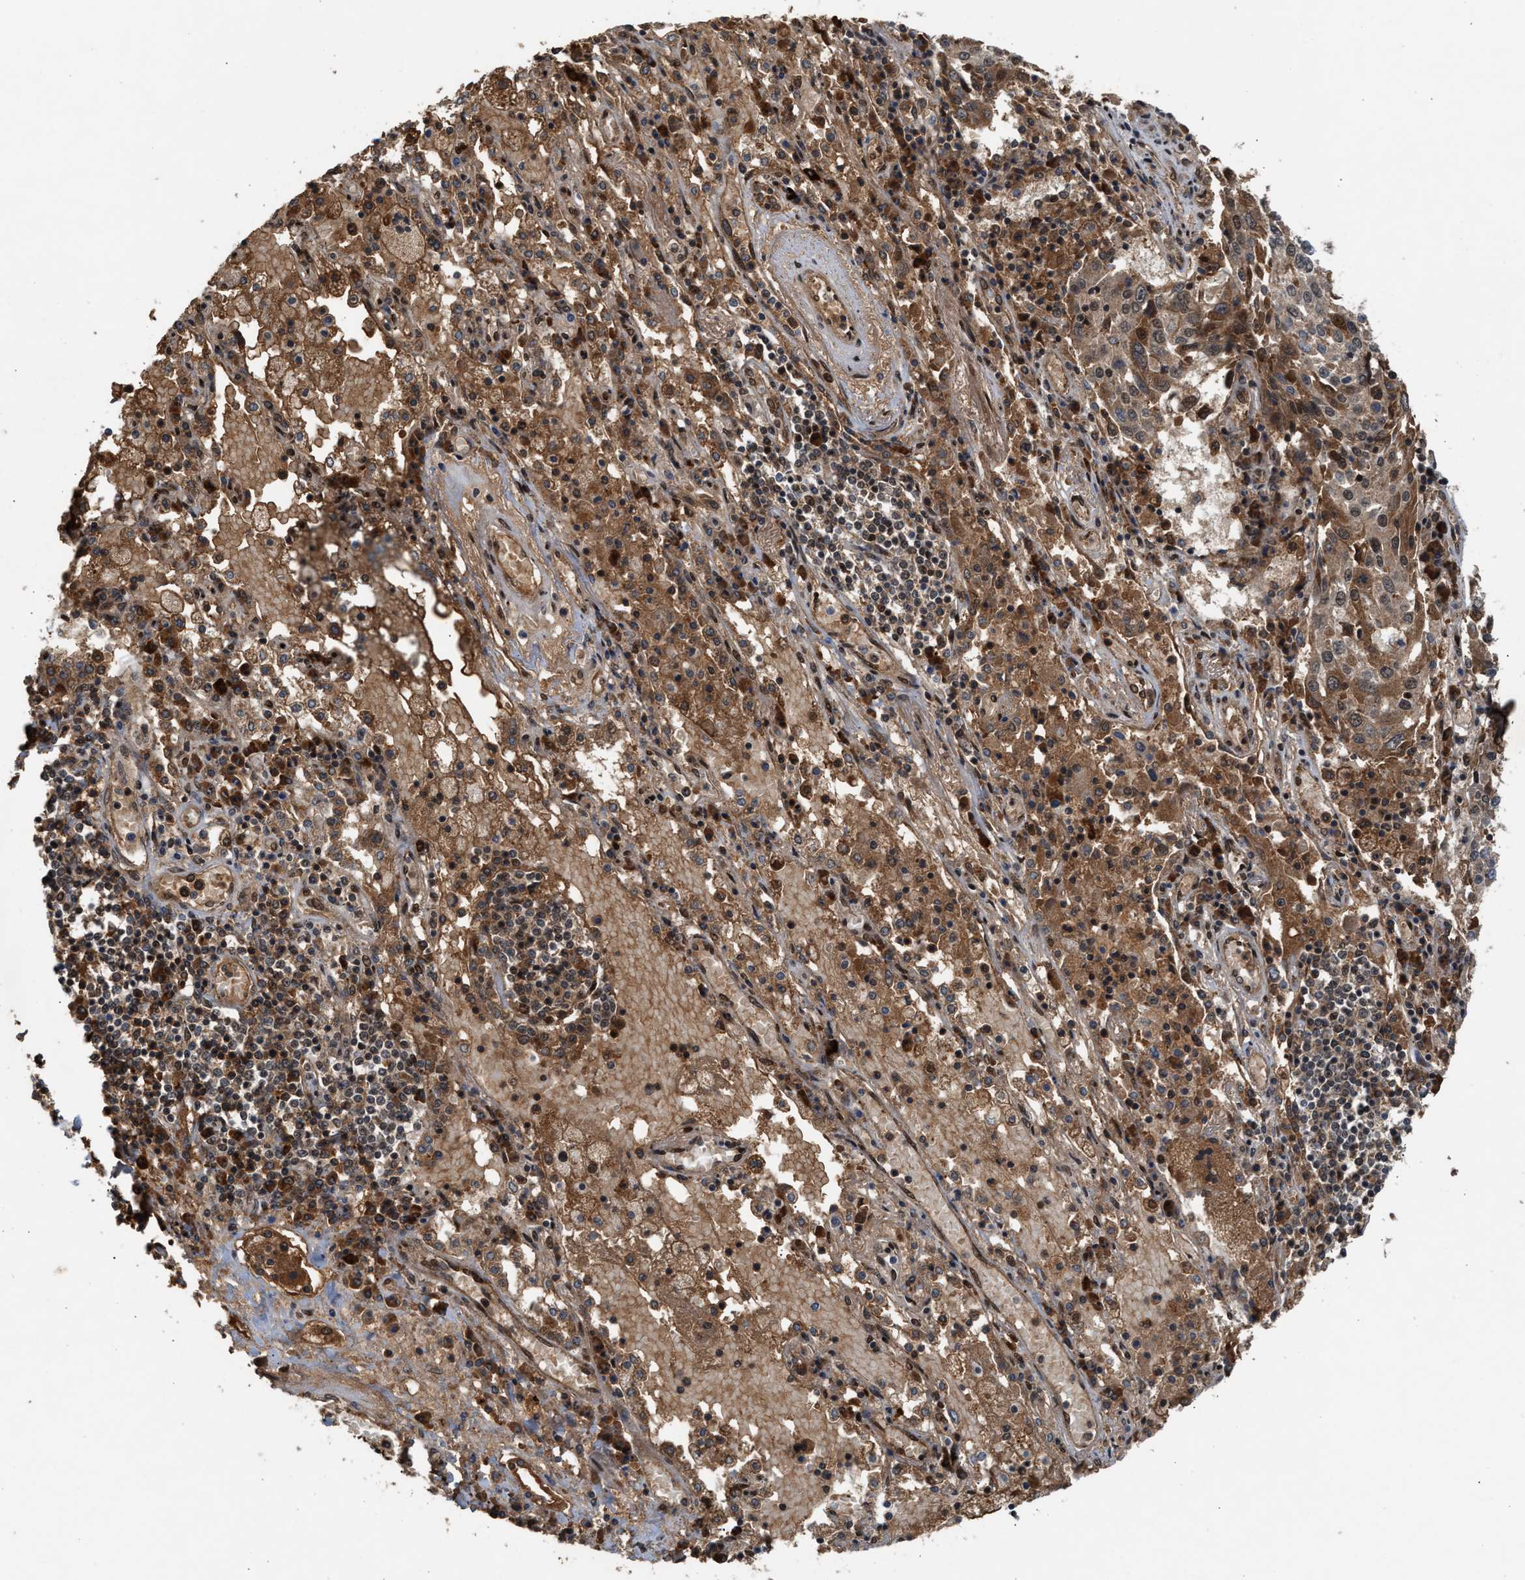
{"staining": {"intensity": "moderate", "quantity": "25%-75%", "location": "cytoplasmic/membranous,nuclear"}, "tissue": "lung cancer", "cell_type": "Tumor cells", "image_type": "cancer", "snomed": [{"axis": "morphology", "description": "Squamous cell carcinoma, NOS"}, {"axis": "topography", "description": "Lung"}], "caption": "Squamous cell carcinoma (lung) tissue exhibits moderate cytoplasmic/membranous and nuclear positivity in about 25%-75% of tumor cells, visualized by immunohistochemistry.", "gene": "RUSC2", "patient": {"sex": "male", "age": 65}}